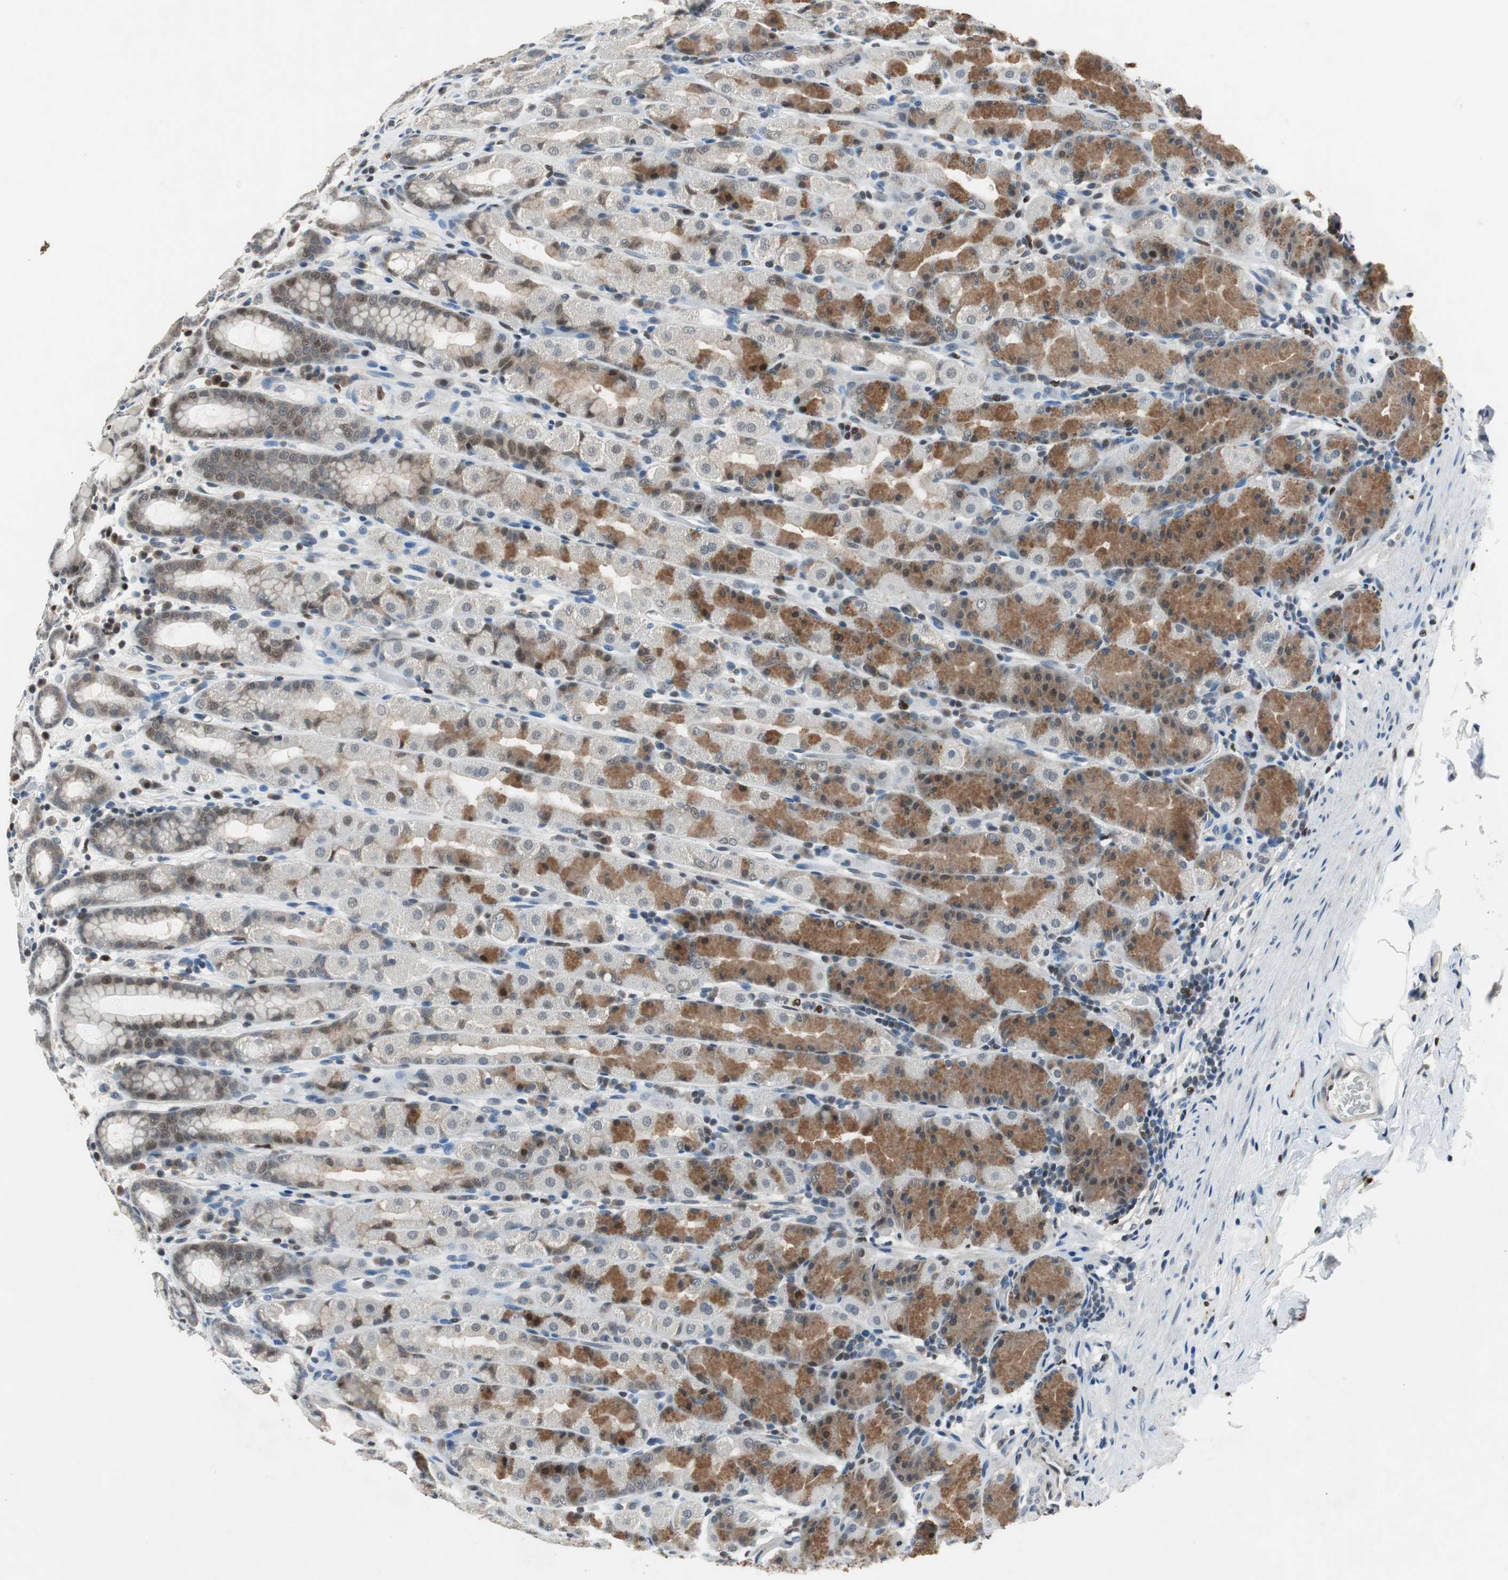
{"staining": {"intensity": "strong", "quantity": "25%-75%", "location": "cytoplasmic/membranous,nuclear"}, "tissue": "stomach", "cell_type": "Glandular cells", "image_type": "normal", "snomed": [{"axis": "morphology", "description": "Normal tissue, NOS"}, {"axis": "topography", "description": "Stomach, upper"}], "caption": "DAB (3,3'-diaminobenzidine) immunohistochemical staining of benign human stomach exhibits strong cytoplasmic/membranous,nuclear protein positivity in about 25%-75% of glandular cells.", "gene": "MAFB", "patient": {"sex": "male", "age": 68}}